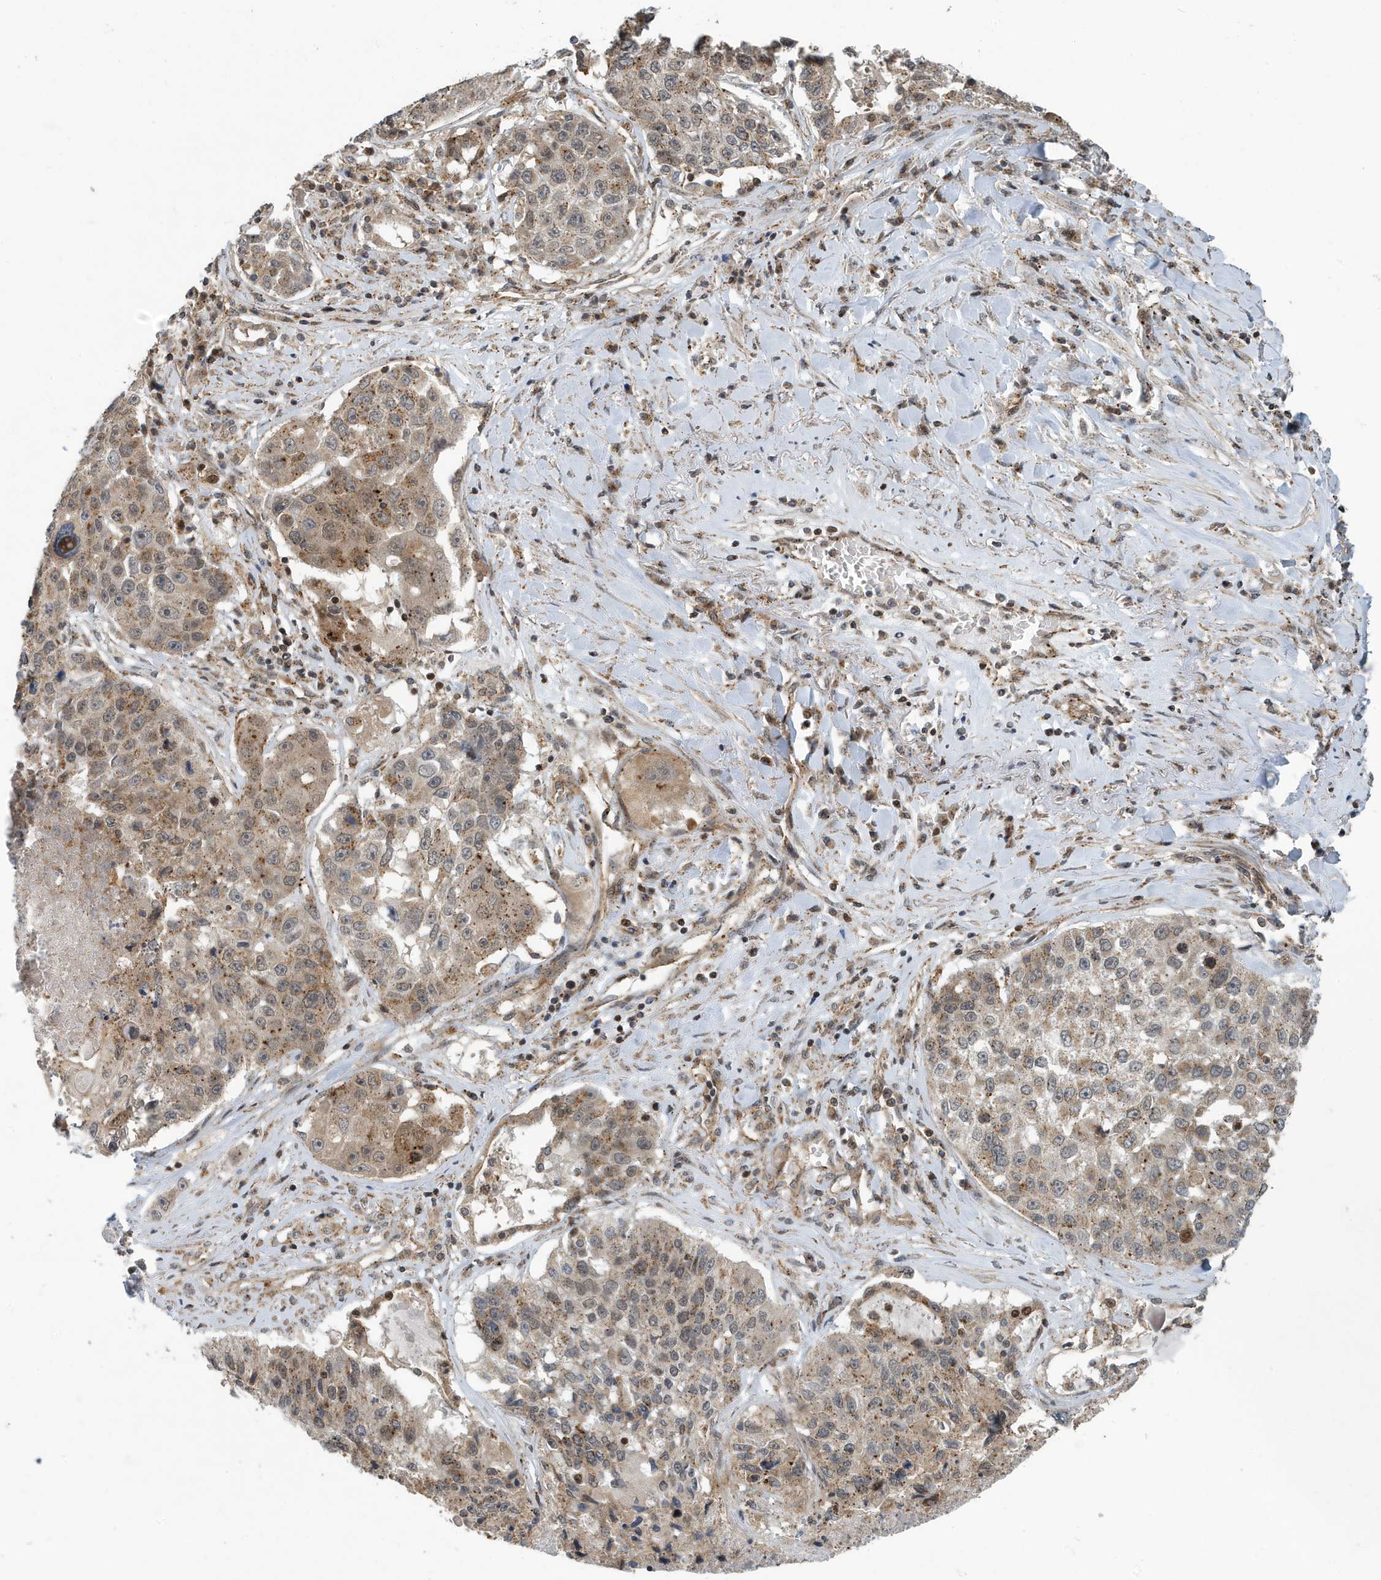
{"staining": {"intensity": "weak", "quantity": ">75%", "location": "cytoplasmic/membranous"}, "tissue": "lung cancer", "cell_type": "Tumor cells", "image_type": "cancer", "snomed": [{"axis": "morphology", "description": "Squamous cell carcinoma, NOS"}, {"axis": "topography", "description": "Lung"}], "caption": "Immunohistochemistry (IHC) (DAB) staining of human lung squamous cell carcinoma reveals weak cytoplasmic/membranous protein expression in approximately >75% of tumor cells.", "gene": "KIF15", "patient": {"sex": "male", "age": 61}}